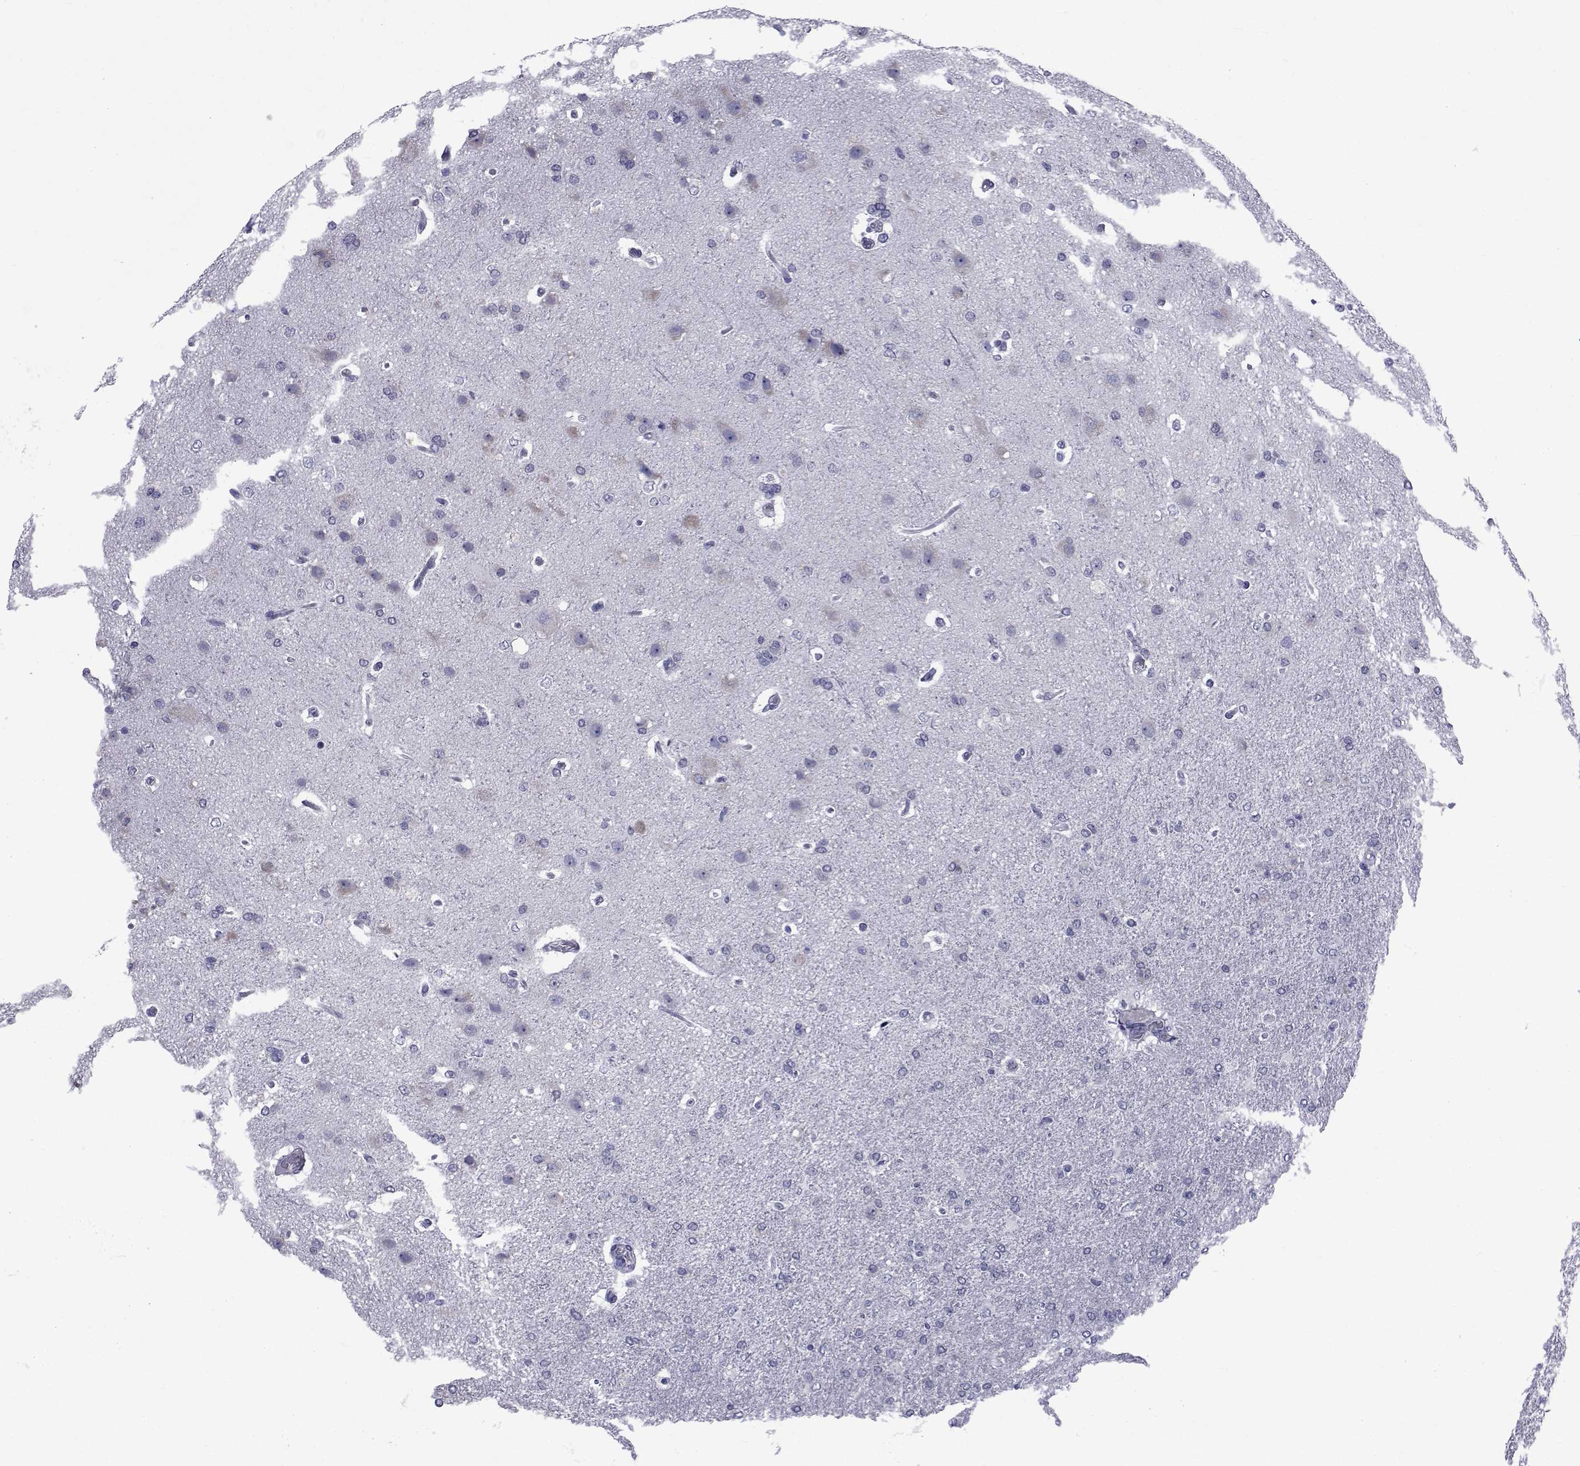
{"staining": {"intensity": "negative", "quantity": "none", "location": "none"}, "tissue": "glioma", "cell_type": "Tumor cells", "image_type": "cancer", "snomed": [{"axis": "morphology", "description": "Glioma, malignant, High grade"}, {"axis": "topography", "description": "Brain"}], "caption": "Histopathology image shows no significant protein expression in tumor cells of glioma. Brightfield microscopy of immunohistochemistry stained with DAB (brown) and hematoxylin (blue), captured at high magnification.", "gene": "GKAP1", "patient": {"sex": "male", "age": 68}}